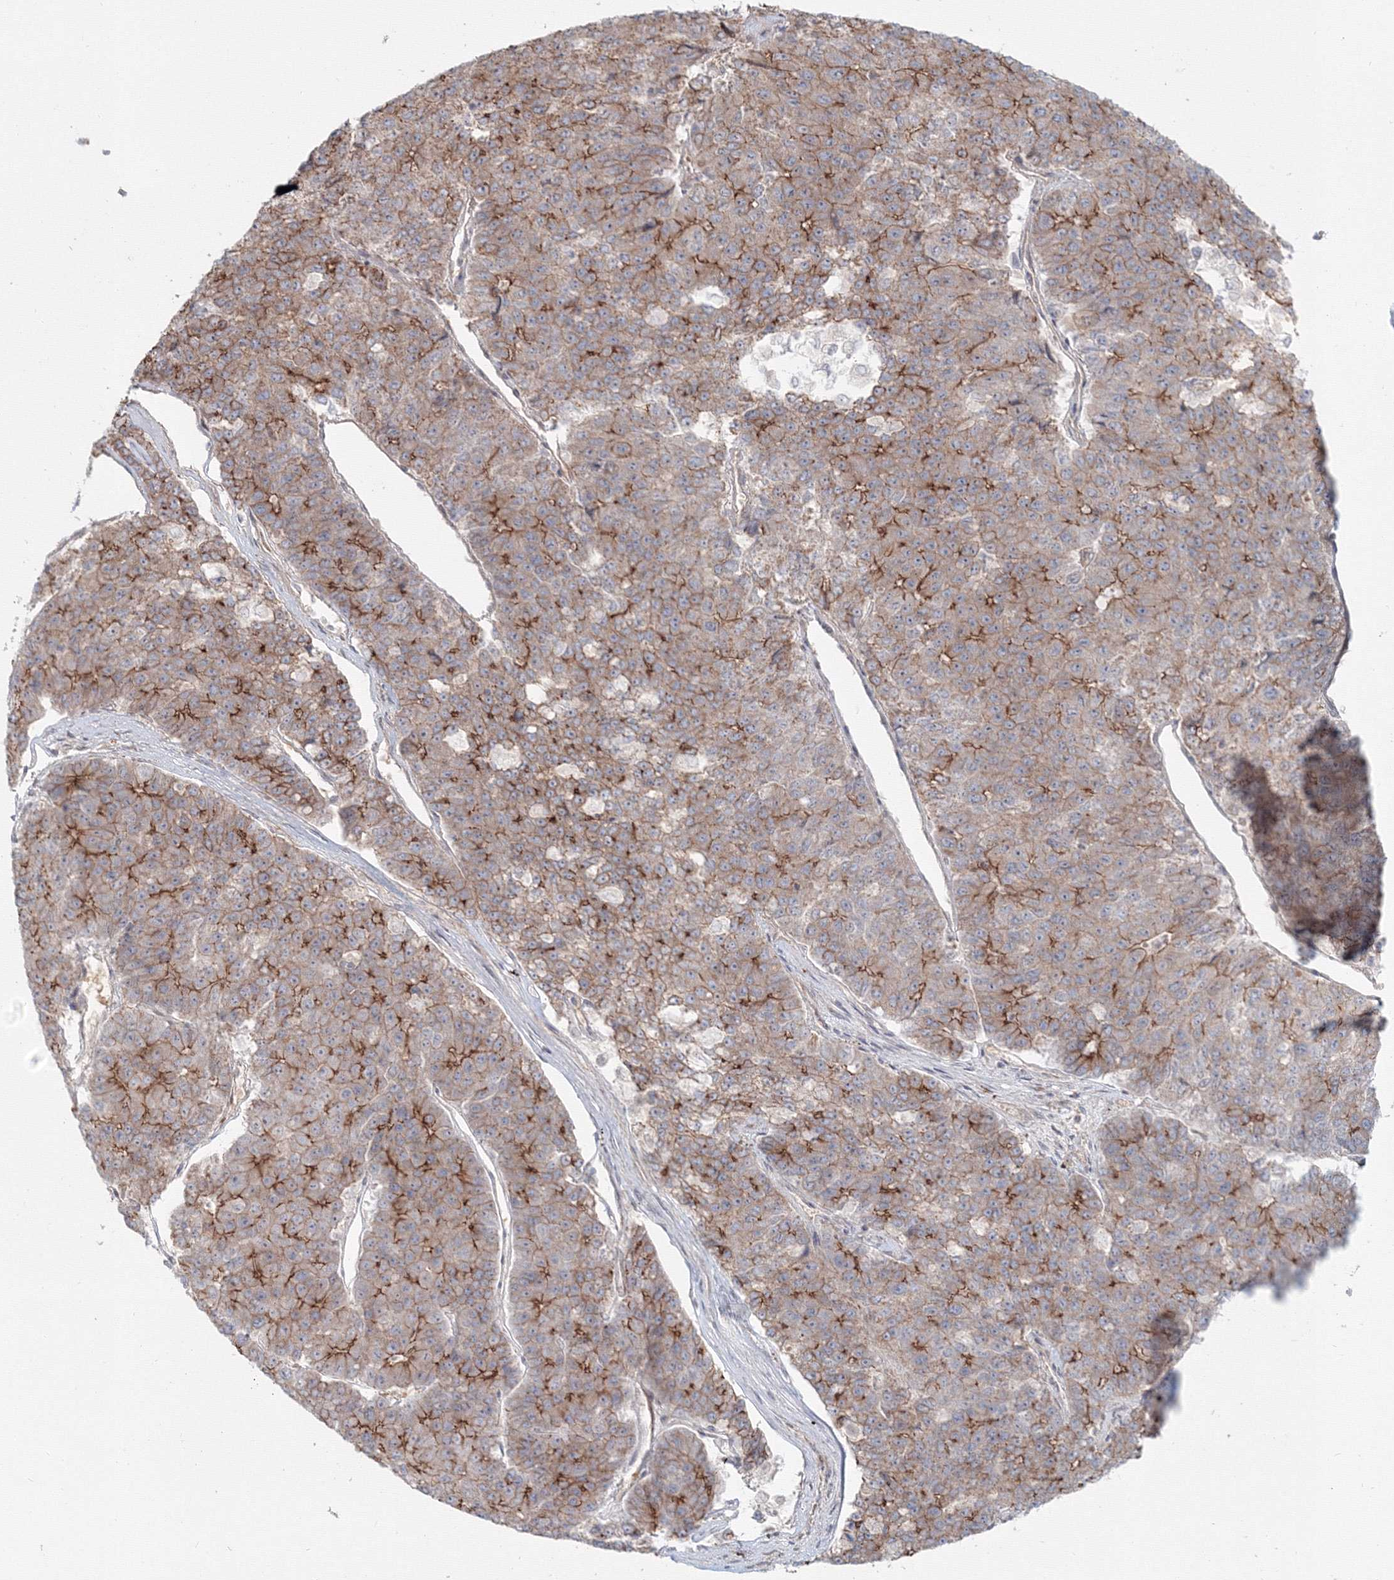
{"staining": {"intensity": "moderate", "quantity": ">75%", "location": "cytoplasmic/membranous"}, "tissue": "pancreatic cancer", "cell_type": "Tumor cells", "image_type": "cancer", "snomed": [{"axis": "morphology", "description": "Adenocarcinoma, NOS"}, {"axis": "topography", "description": "Pancreas"}], "caption": "Moderate cytoplasmic/membranous protein expression is seen in about >75% of tumor cells in pancreatic adenocarcinoma.", "gene": "SH3PXD2A", "patient": {"sex": "male", "age": 50}}